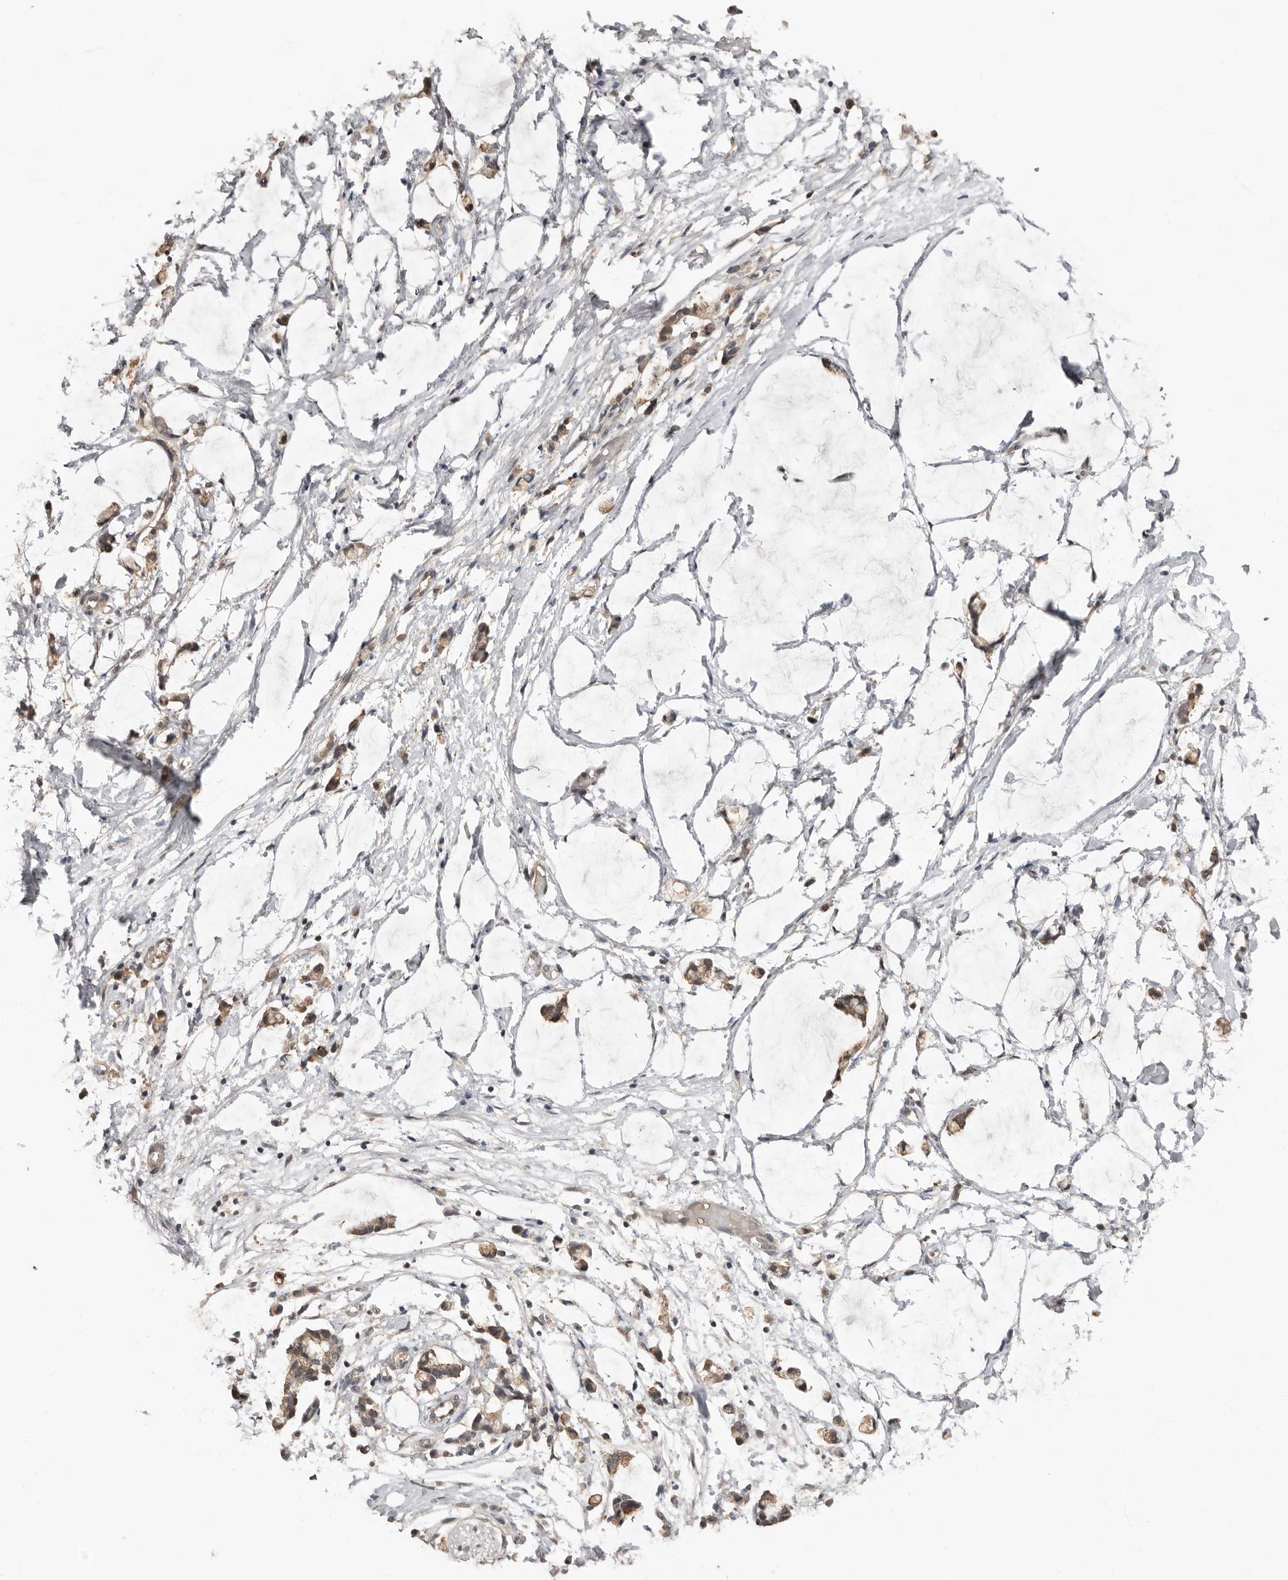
{"staining": {"intensity": "weak", "quantity": ">75%", "location": "cytoplasmic/membranous"}, "tissue": "adipose tissue", "cell_type": "Adipocytes", "image_type": "normal", "snomed": [{"axis": "morphology", "description": "Normal tissue, NOS"}, {"axis": "morphology", "description": "Adenocarcinoma, NOS"}, {"axis": "topography", "description": "Smooth muscle"}, {"axis": "topography", "description": "Colon"}], "caption": "A high-resolution image shows immunohistochemistry (IHC) staining of unremarkable adipose tissue, which displays weak cytoplasmic/membranous staining in about >75% of adipocytes.", "gene": "LRGUK", "patient": {"sex": "male", "age": 14}}